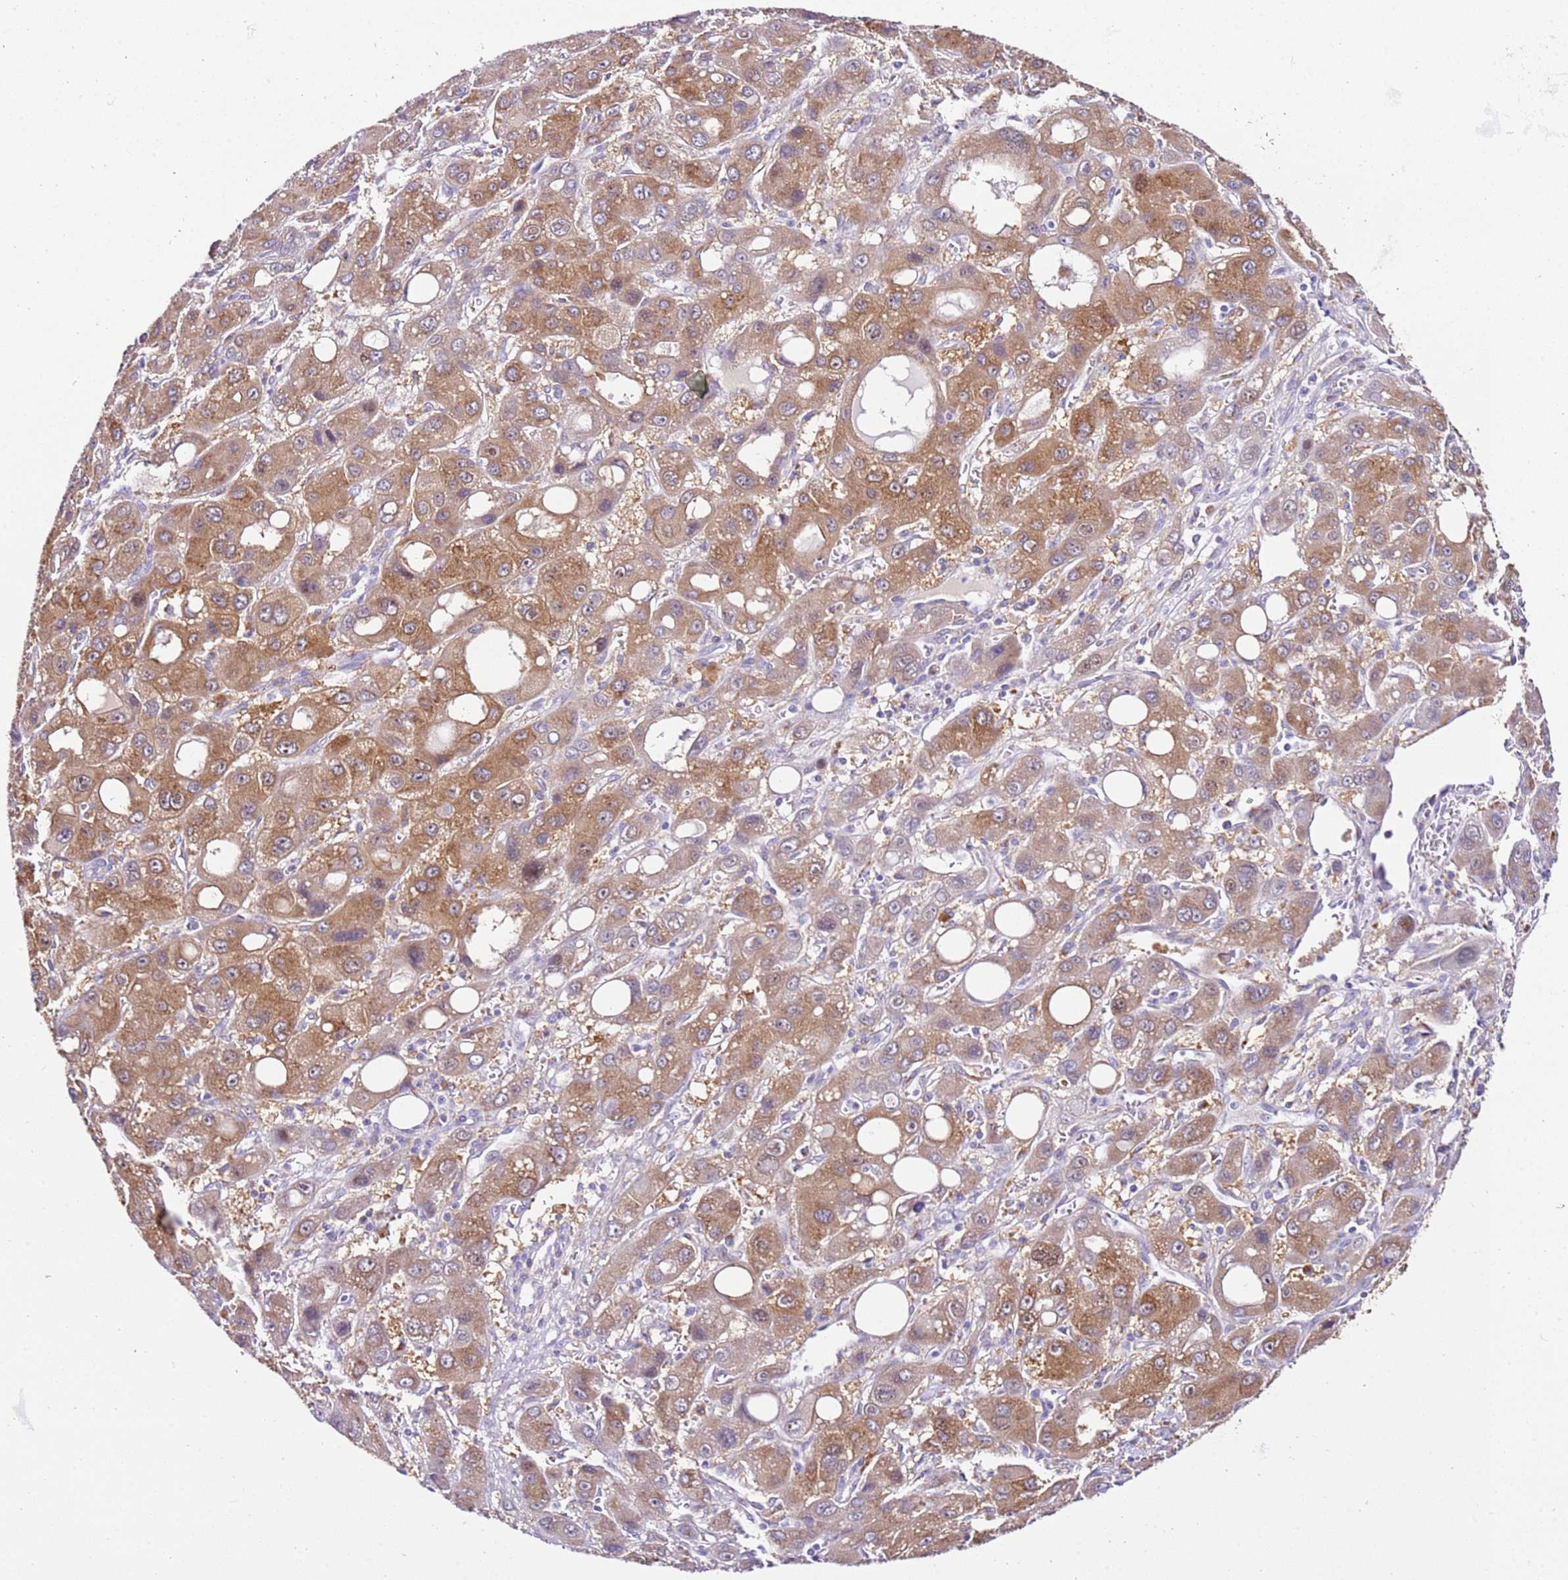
{"staining": {"intensity": "moderate", "quantity": ">75%", "location": "cytoplasmic/membranous"}, "tissue": "liver cancer", "cell_type": "Tumor cells", "image_type": "cancer", "snomed": [{"axis": "morphology", "description": "Carcinoma, Hepatocellular, NOS"}, {"axis": "topography", "description": "Liver"}], "caption": "This is an image of immunohistochemistry (IHC) staining of hepatocellular carcinoma (liver), which shows moderate staining in the cytoplasmic/membranous of tumor cells.", "gene": "HGD", "patient": {"sex": "male", "age": 55}}